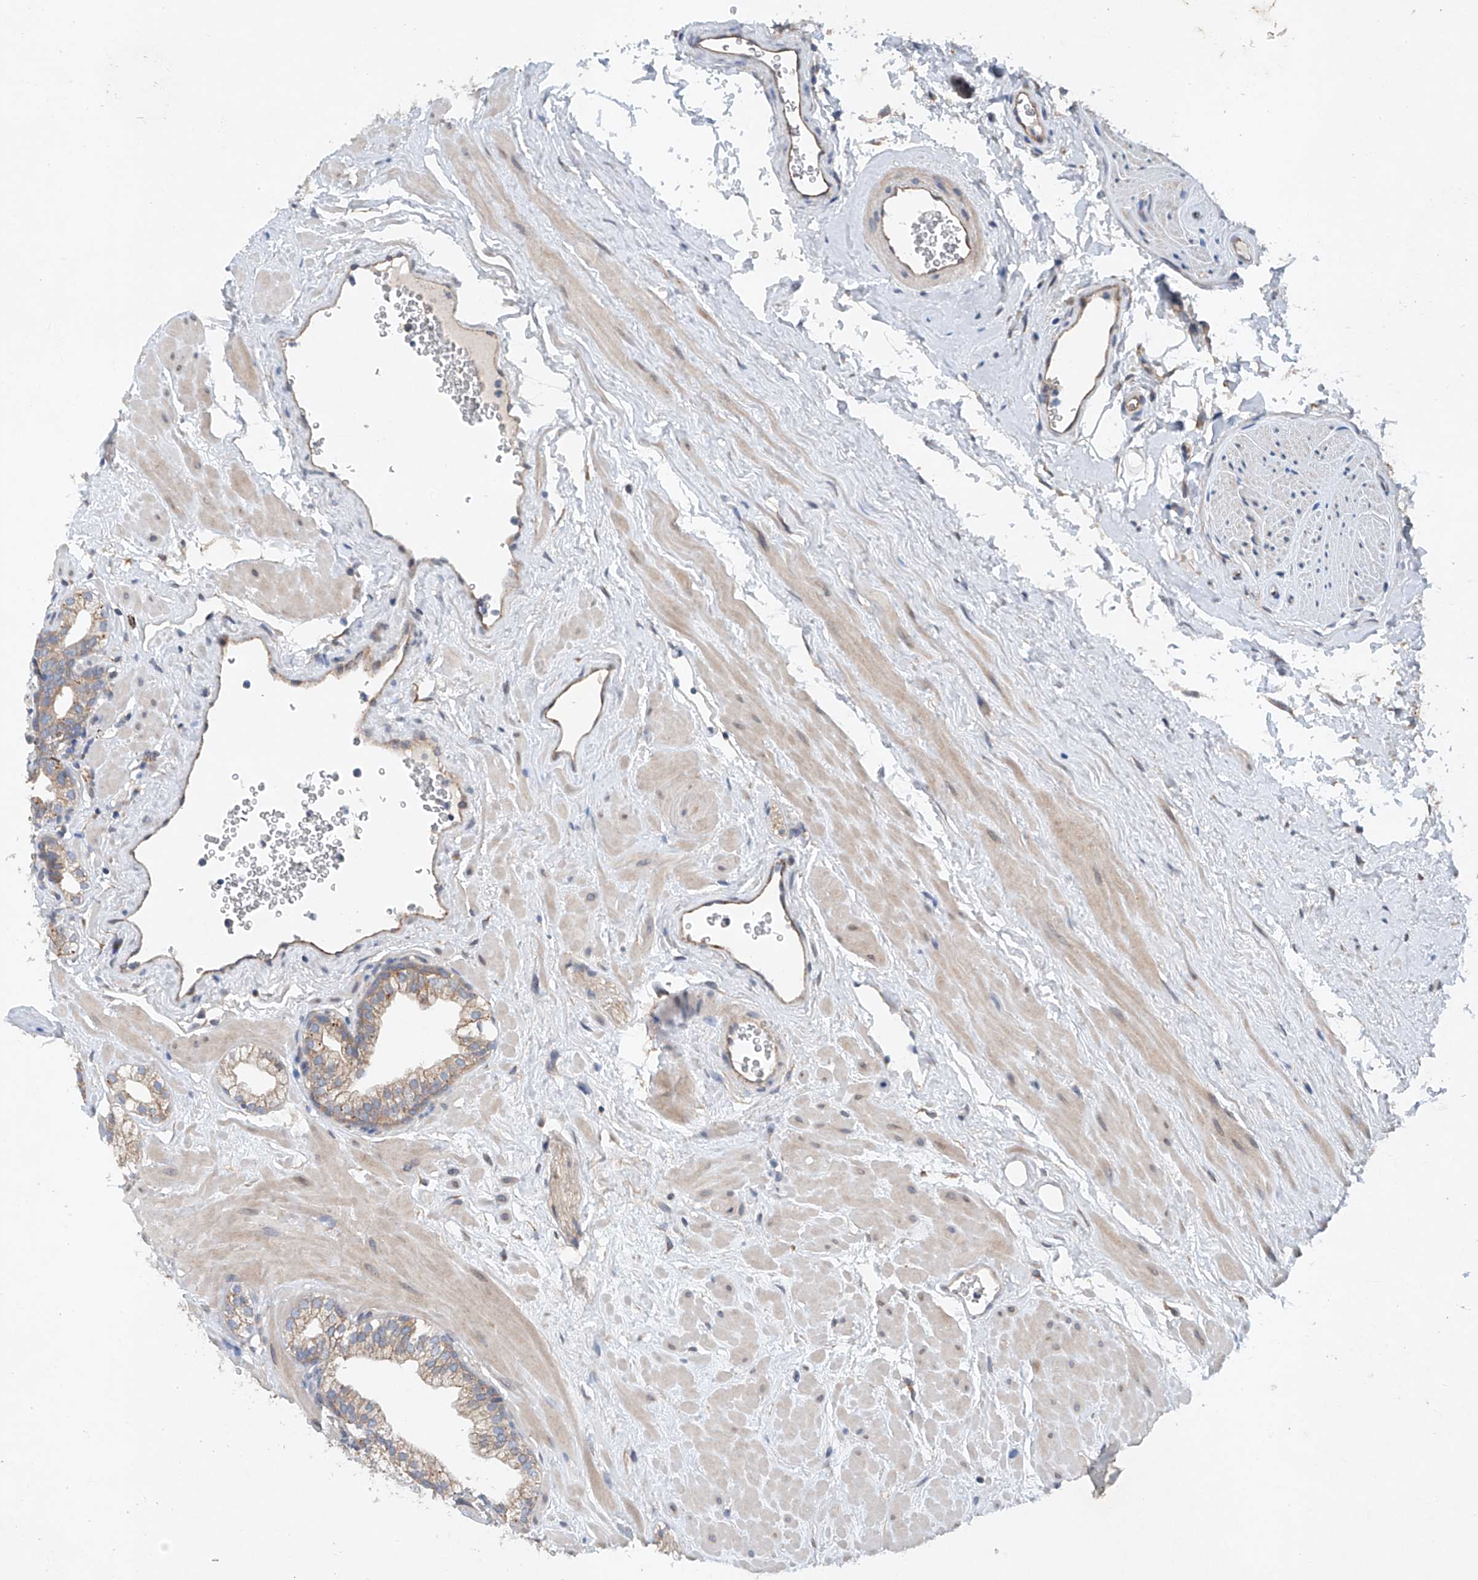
{"staining": {"intensity": "weak", "quantity": ">75%", "location": "cytoplasmic/membranous"}, "tissue": "prostate", "cell_type": "Glandular cells", "image_type": "normal", "snomed": [{"axis": "morphology", "description": "Normal tissue, NOS"}, {"axis": "morphology", "description": "Urothelial carcinoma, Low grade"}, {"axis": "topography", "description": "Urinary bladder"}, {"axis": "topography", "description": "Prostate"}], "caption": "This is a histology image of IHC staining of benign prostate, which shows weak staining in the cytoplasmic/membranous of glandular cells.", "gene": "CEP85L", "patient": {"sex": "male", "age": 60}}